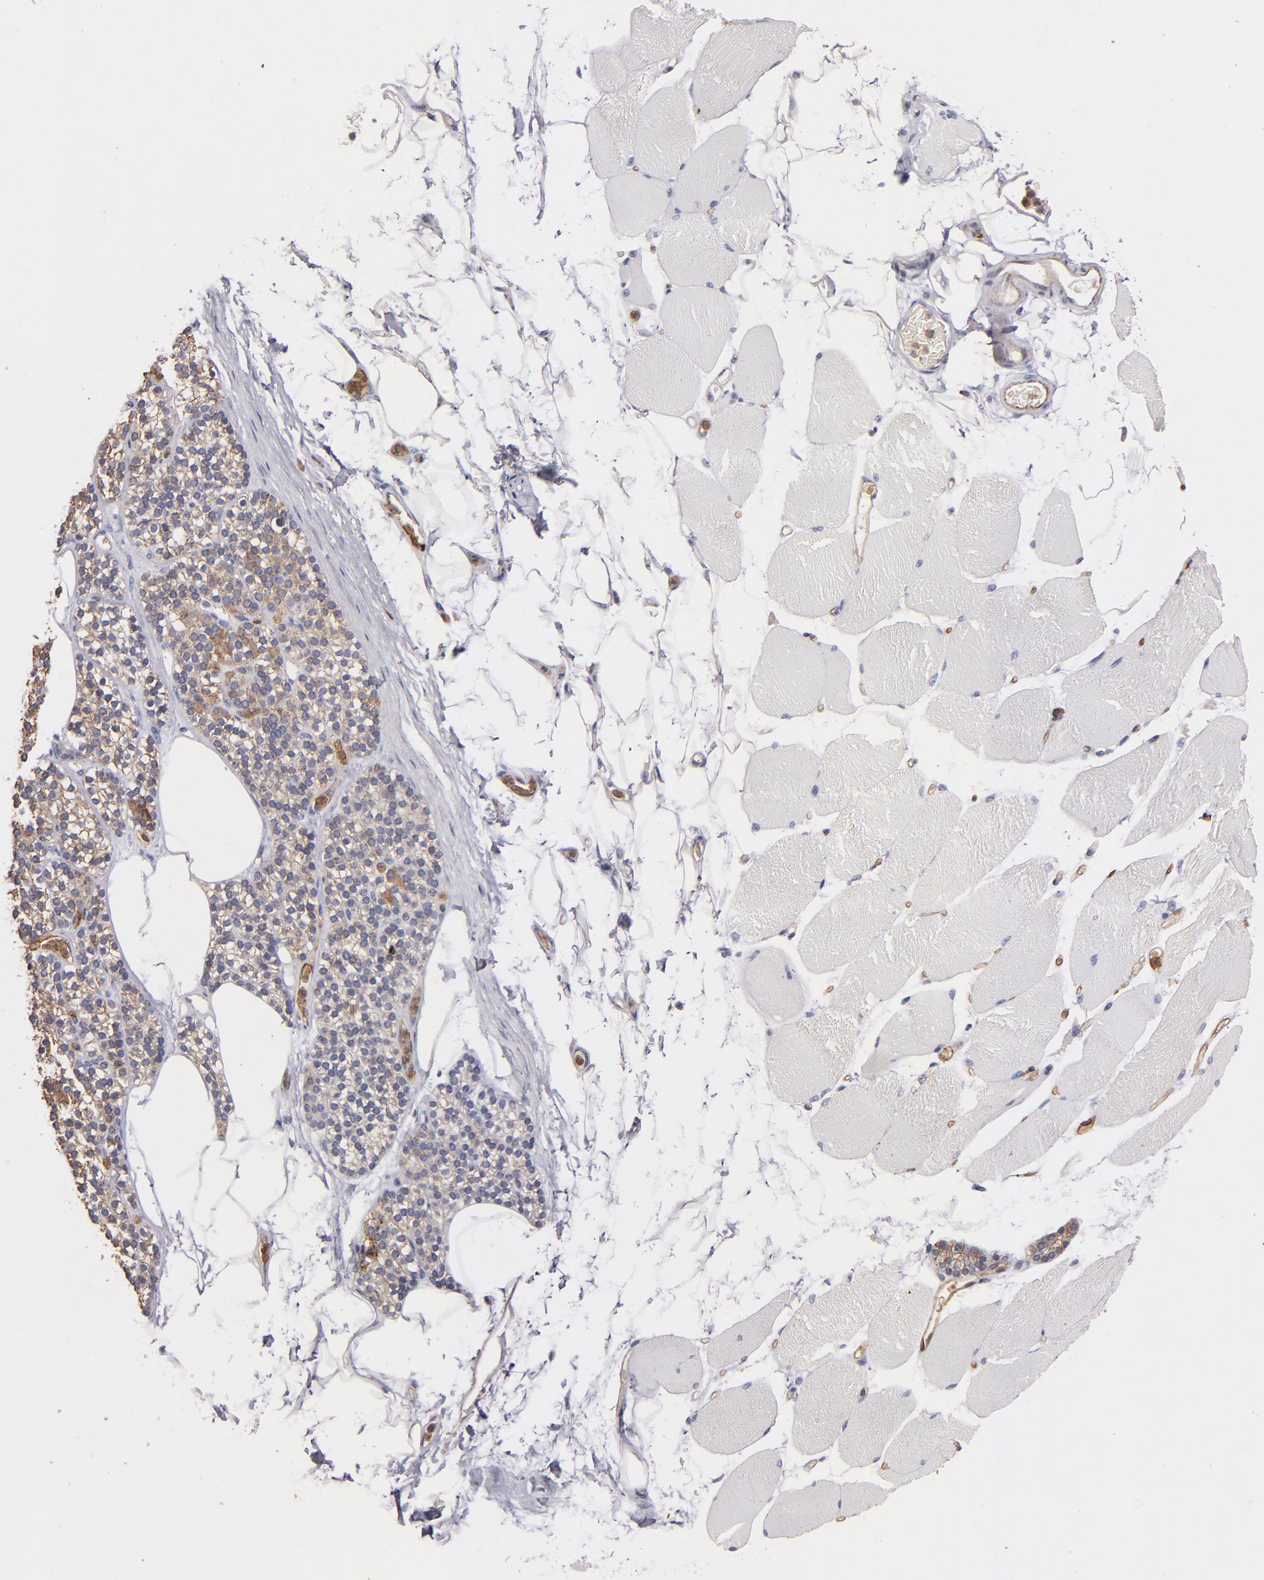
{"staining": {"intensity": "negative", "quantity": "none", "location": "none"}, "tissue": "skeletal muscle", "cell_type": "Myocytes", "image_type": "normal", "snomed": [{"axis": "morphology", "description": "Normal tissue, NOS"}, {"axis": "topography", "description": "Skeletal muscle"}, {"axis": "topography", "description": "Parathyroid gland"}], "caption": "Myocytes are negative for protein expression in normal human skeletal muscle. (Brightfield microscopy of DAB (3,3'-diaminobenzidine) immunohistochemistry at high magnification).", "gene": "CLDN5", "patient": {"sex": "female", "age": 37}}